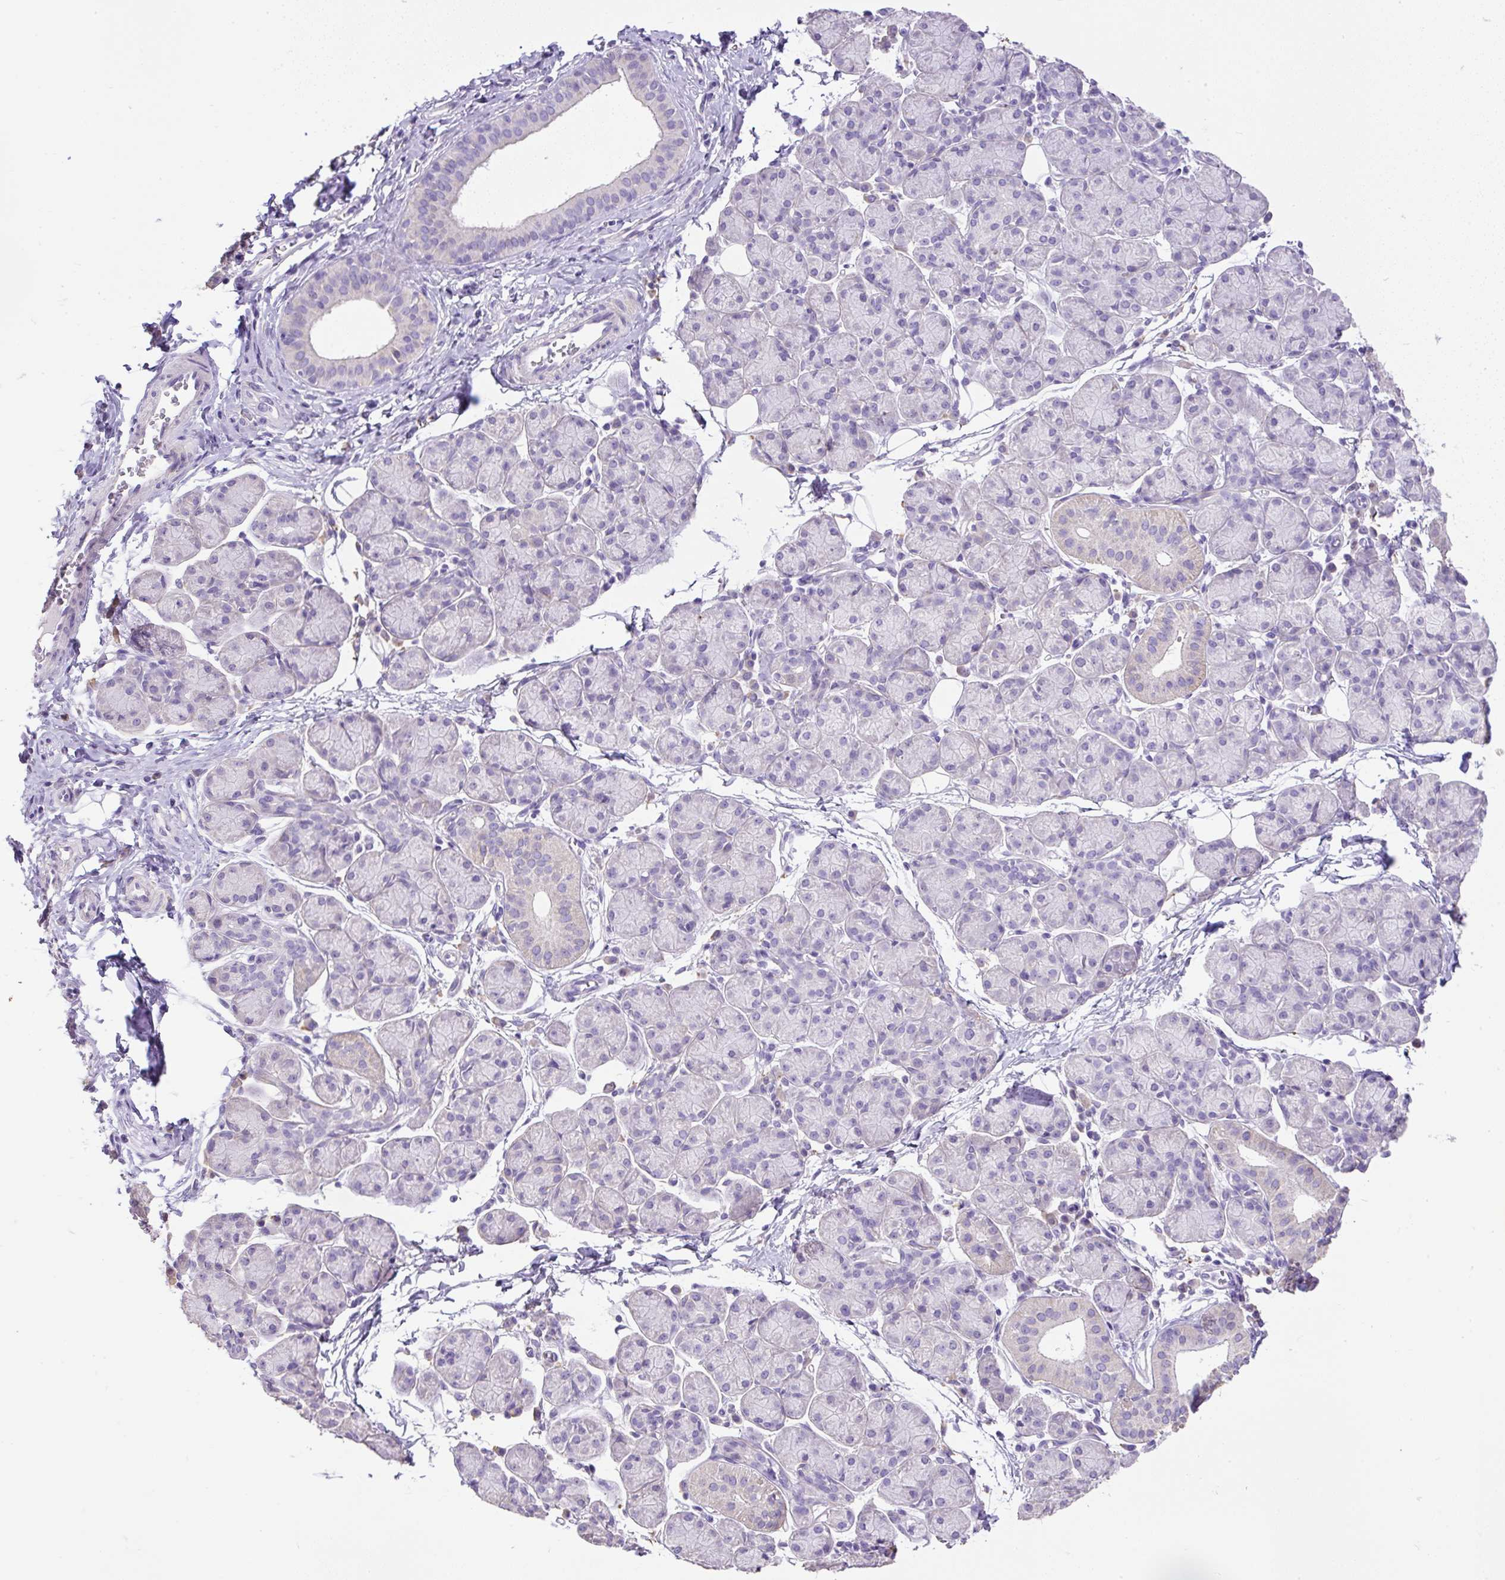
{"staining": {"intensity": "negative", "quantity": "none", "location": "none"}, "tissue": "salivary gland", "cell_type": "Glandular cells", "image_type": "normal", "snomed": [{"axis": "morphology", "description": "Normal tissue, NOS"}, {"axis": "morphology", "description": "Inflammation, NOS"}, {"axis": "topography", "description": "Lymph node"}, {"axis": "topography", "description": "Salivary gland"}], "caption": "Salivary gland stained for a protein using IHC displays no staining glandular cells.", "gene": "GBX1", "patient": {"sex": "male", "age": 3}}